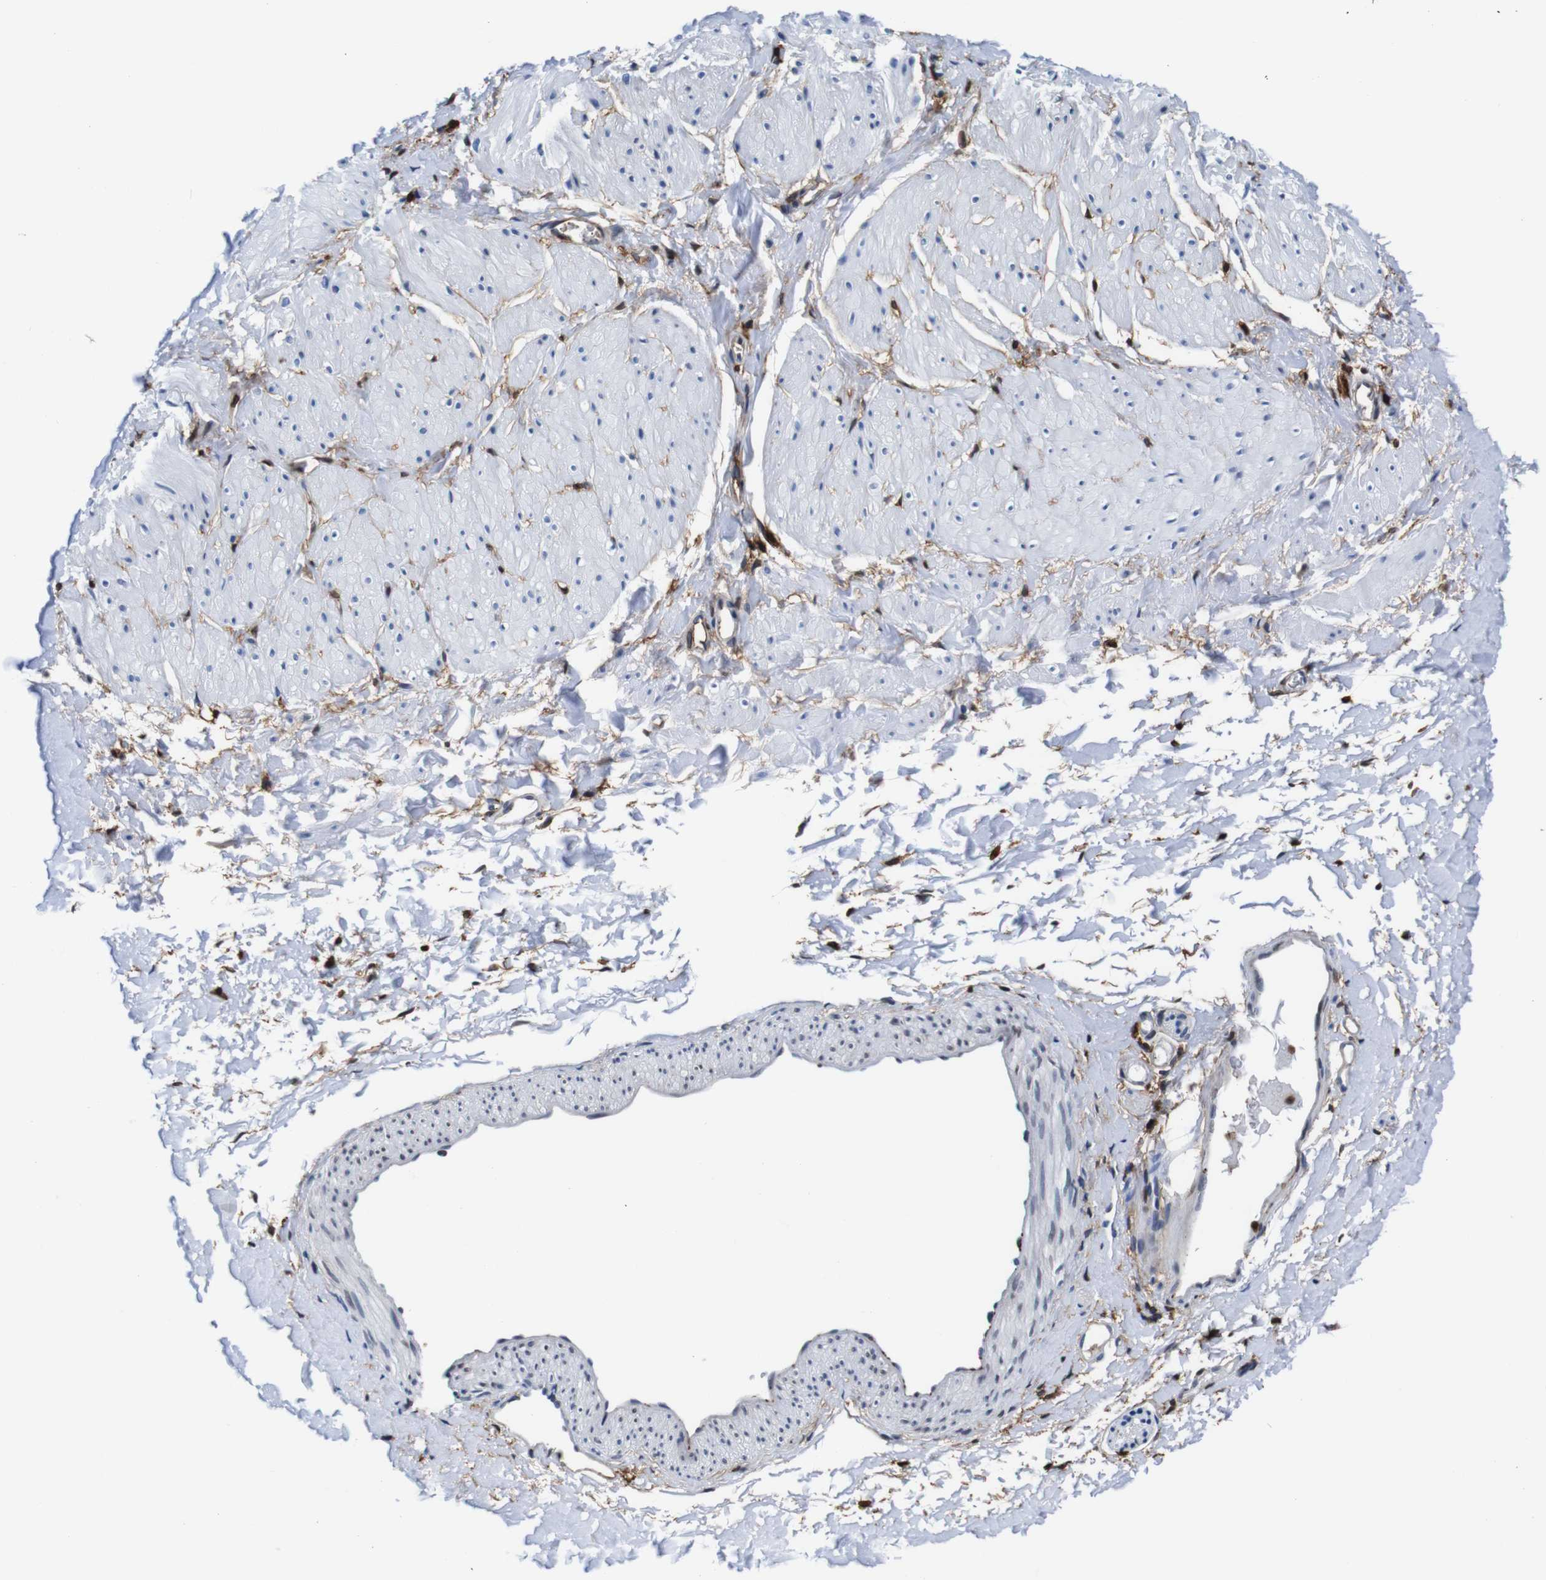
{"staining": {"intensity": "negative", "quantity": "none", "location": "none"}, "tissue": "smooth muscle", "cell_type": "Smooth muscle cells", "image_type": "normal", "snomed": [{"axis": "morphology", "description": "Normal tissue, NOS"}, {"axis": "topography", "description": "Smooth muscle"}], "caption": "Immunohistochemistry of benign human smooth muscle demonstrates no positivity in smooth muscle cells.", "gene": "ANXA1", "patient": {"sex": "male", "age": 16}}